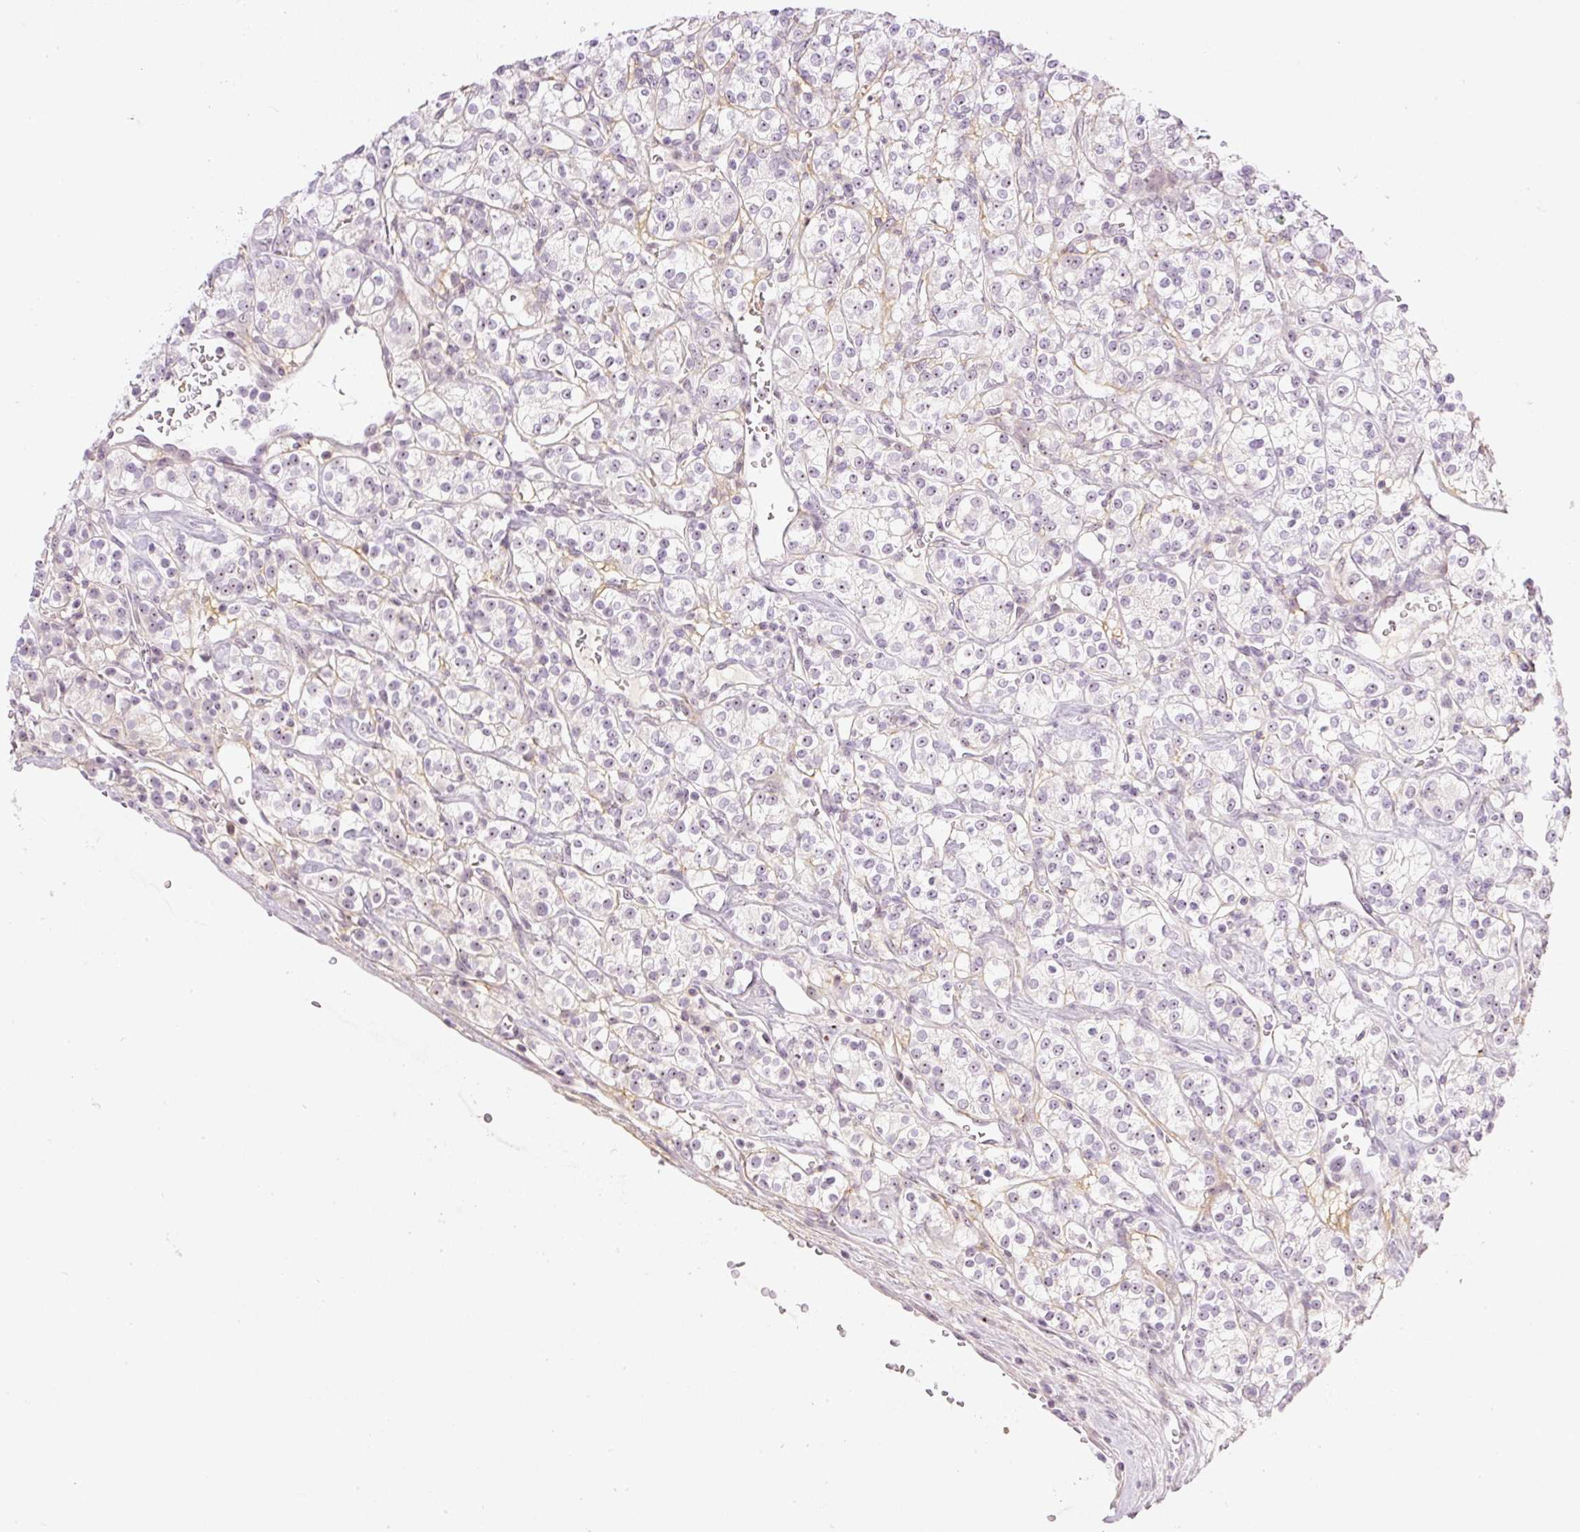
{"staining": {"intensity": "weak", "quantity": "<25%", "location": "nuclear"}, "tissue": "renal cancer", "cell_type": "Tumor cells", "image_type": "cancer", "snomed": [{"axis": "morphology", "description": "Adenocarcinoma, NOS"}, {"axis": "topography", "description": "Kidney"}], "caption": "This image is of adenocarcinoma (renal) stained with immunohistochemistry to label a protein in brown with the nuclei are counter-stained blue. There is no positivity in tumor cells. Nuclei are stained in blue.", "gene": "AAR2", "patient": {"sex": "male", "age": 77}}